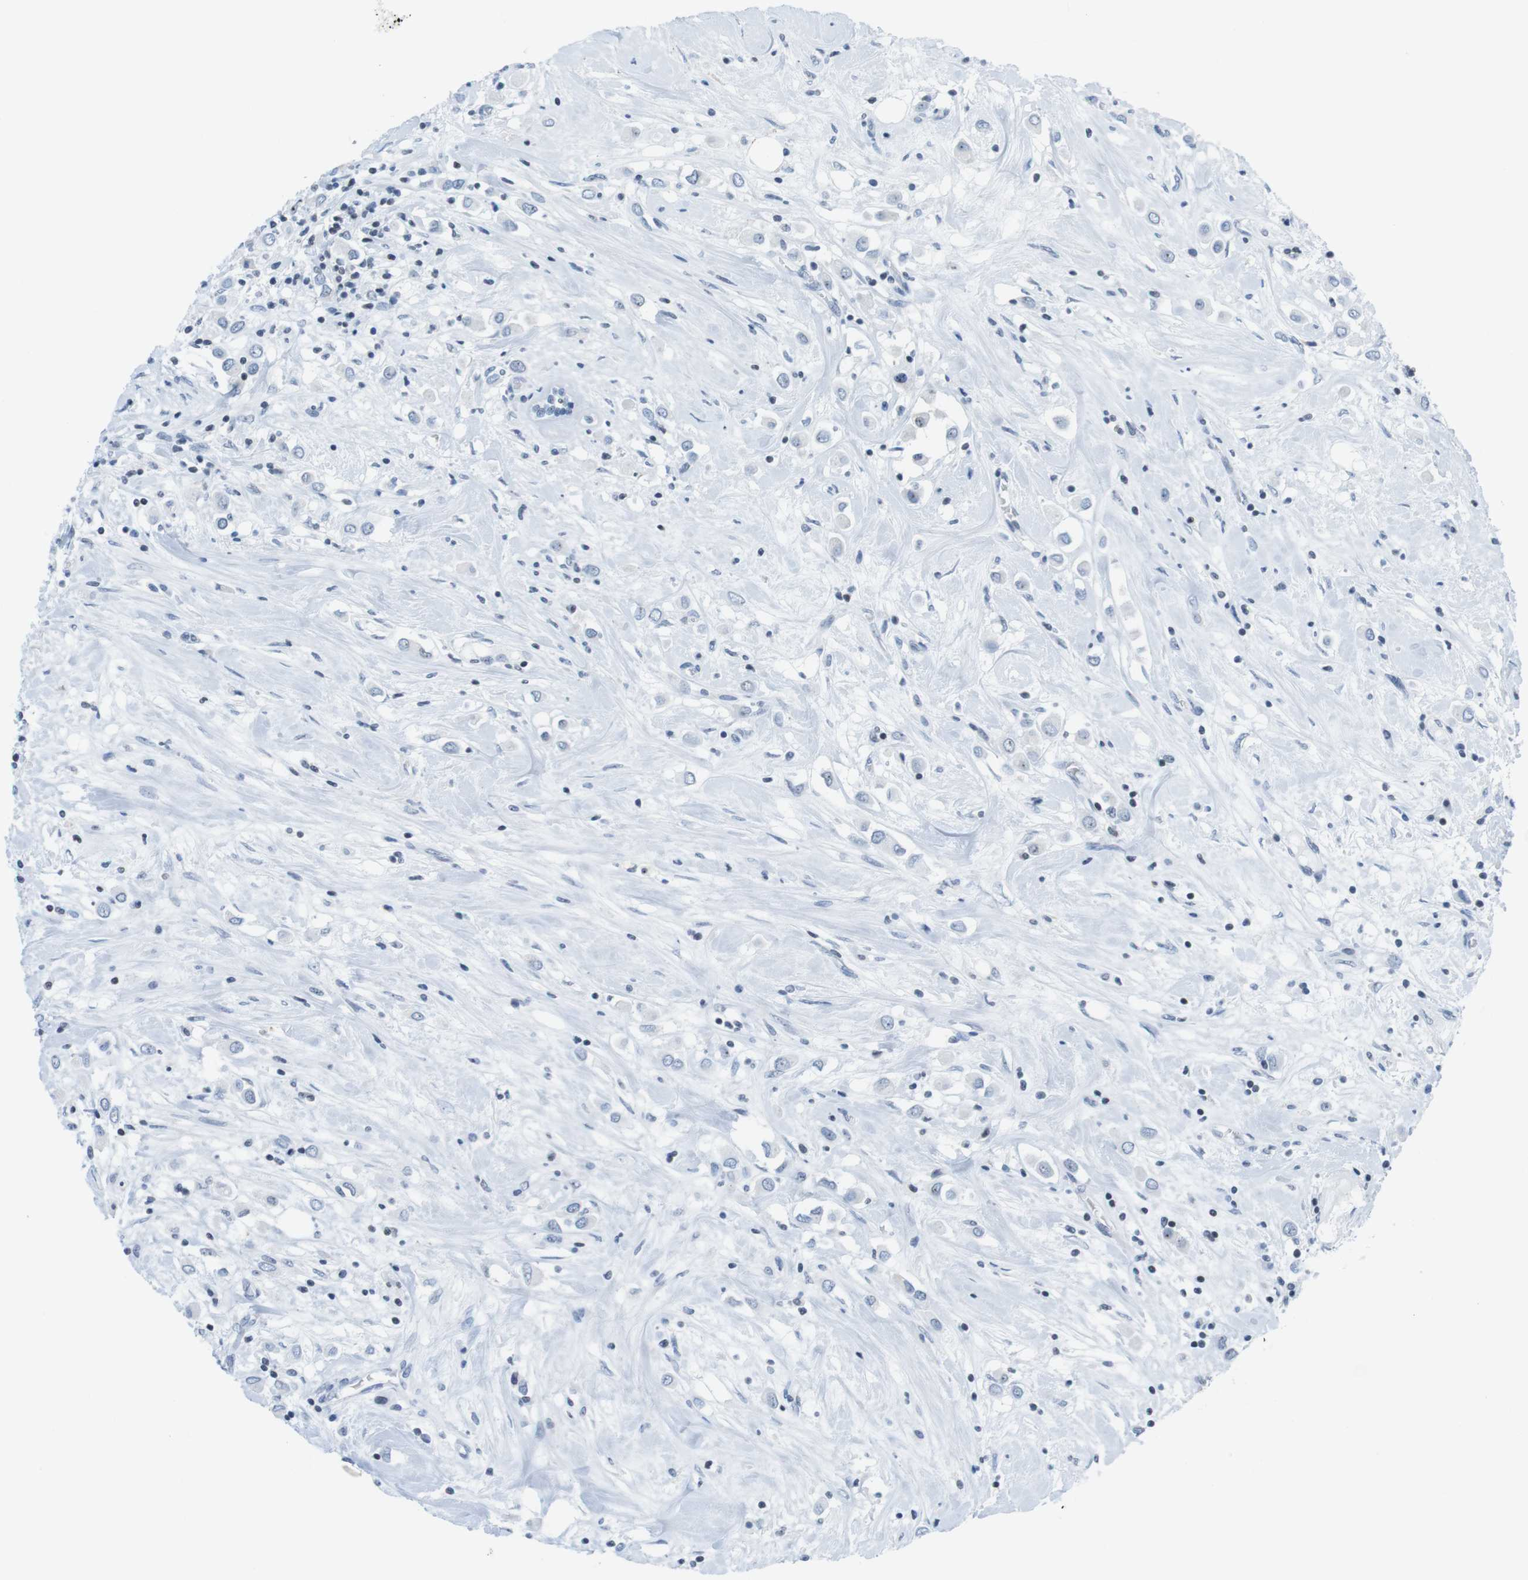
{"staining": {"intensity": "weak", "quantity": ">75%", "location": "nuclear"}, "tissue": "breast cancer", "cell_type": "Tumor cells", "image_type": "cancer", "snomed": [{"axis": "morphology", "description": "Duct carcinoma"}, {"axis": "topography", "description": "Breast"}], "caption": "Immunohistochemical staining of human intraductal carcinoma (breast) demonstrates low levels of weak nuclear positivity in about >75% of tumor cells.", "gene": "NIFK", "patient": {"sex": "female", "age": 61}}